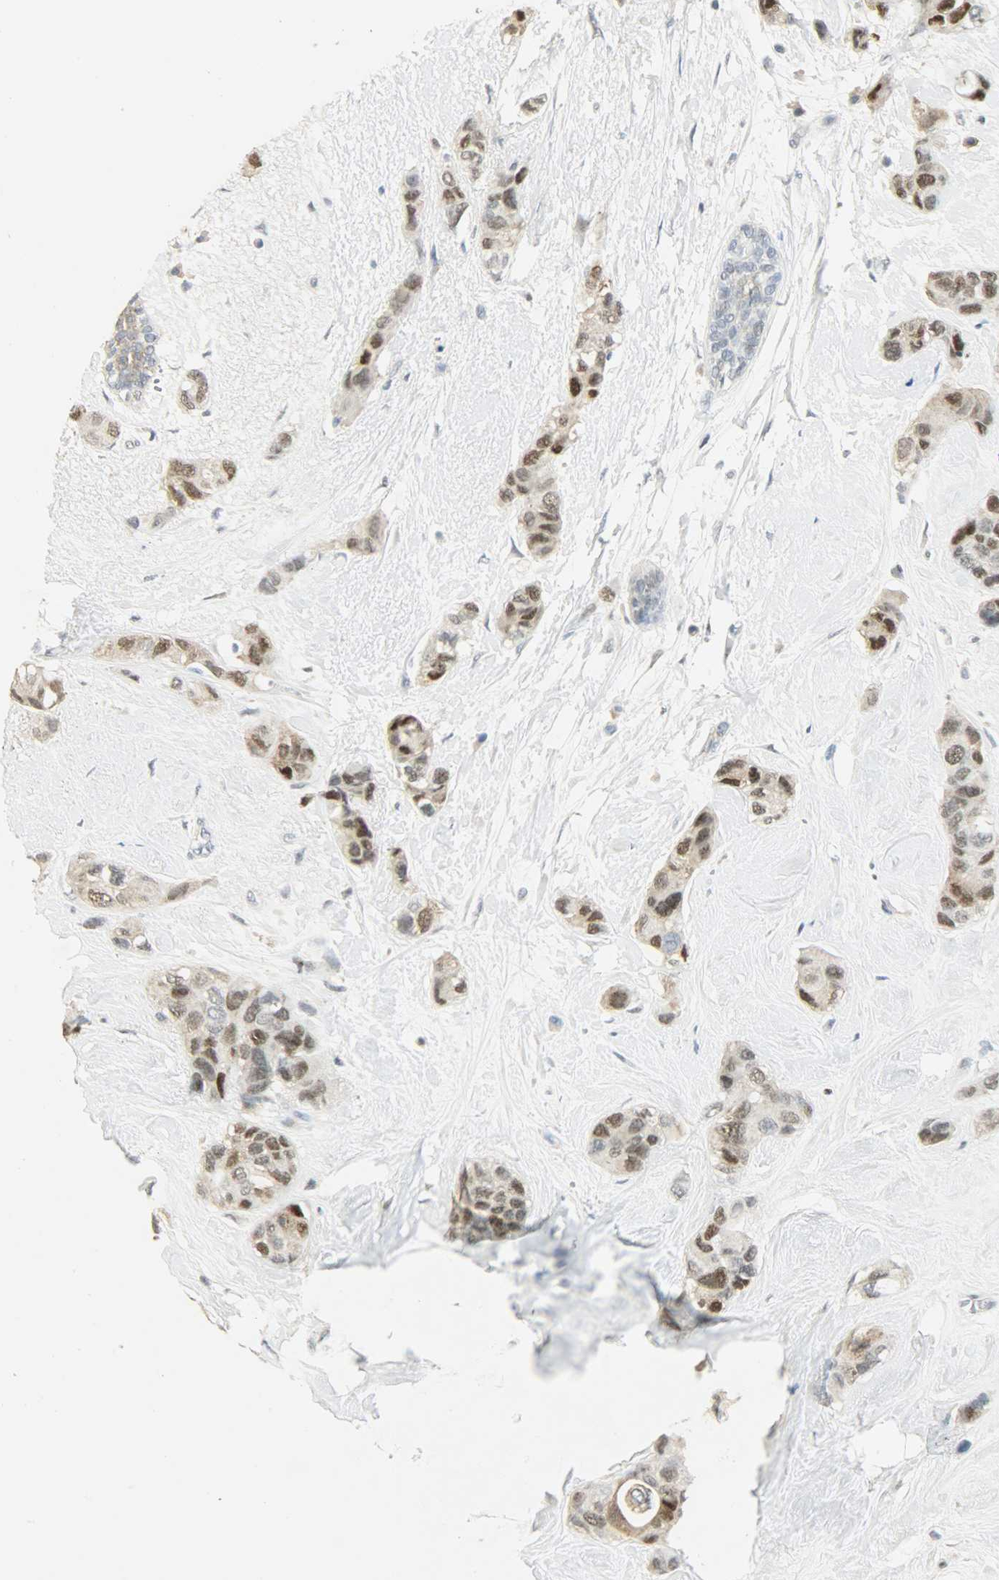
{"staining": {"intensity": "moderate", "quantity": ">75%", "location": "cytoplasmic/membranous,nuclear"}, "tissue": "breast cancer", "cell_type": "Tumor cells", "image_type": "cancer", "snomed": [{"axis": "morphology", "description": "Duct carcinoma"}, {"axis": "topography", "description": "Breast"}], "caption": "Protein staining of breast cancer (infiltrating ductal carcinoma) tissue displays moderate cytoplasmic/membranous and nuclear expression in about >75% of tumor cells.", "gene": "PPARG", "patient": {"sex": "female", "age": 51}}